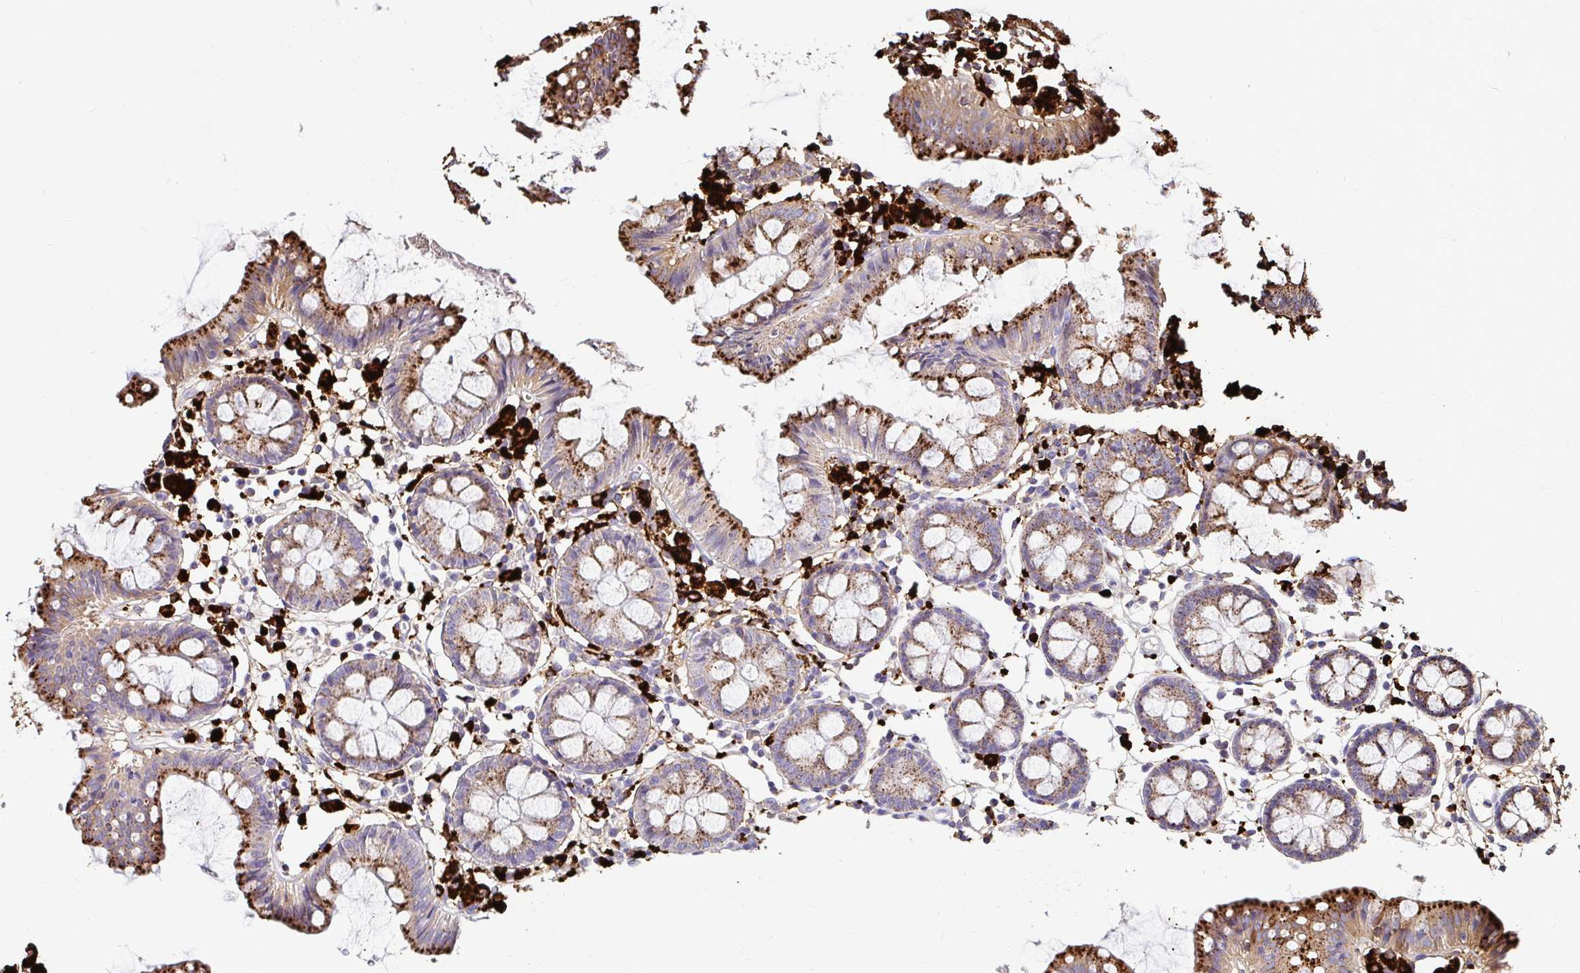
{"staining": {"intensity": "negative", "quantity": "none", "location": "none"}, "tissue": "colon", "cell_type": "Endothelial cells", "image_type": "normal", "snomed": [{"axis": "morphology", "description": "Normal tissue, NOS"}, {"axis": "topography", "description": "Colon"}], "caption": "The immunohistochemistry photomicrograph has no significant expression in endothelial cells of colon. Brightfield microscopy of immunohistochemistry (IHC) stained with DAB (3,3'-diaminobenzidine) (brown) and hematoxylin (blue), captured at high magnification.", "gene": "FUCA1", "patient": {"sex": "female", "age": 84}}